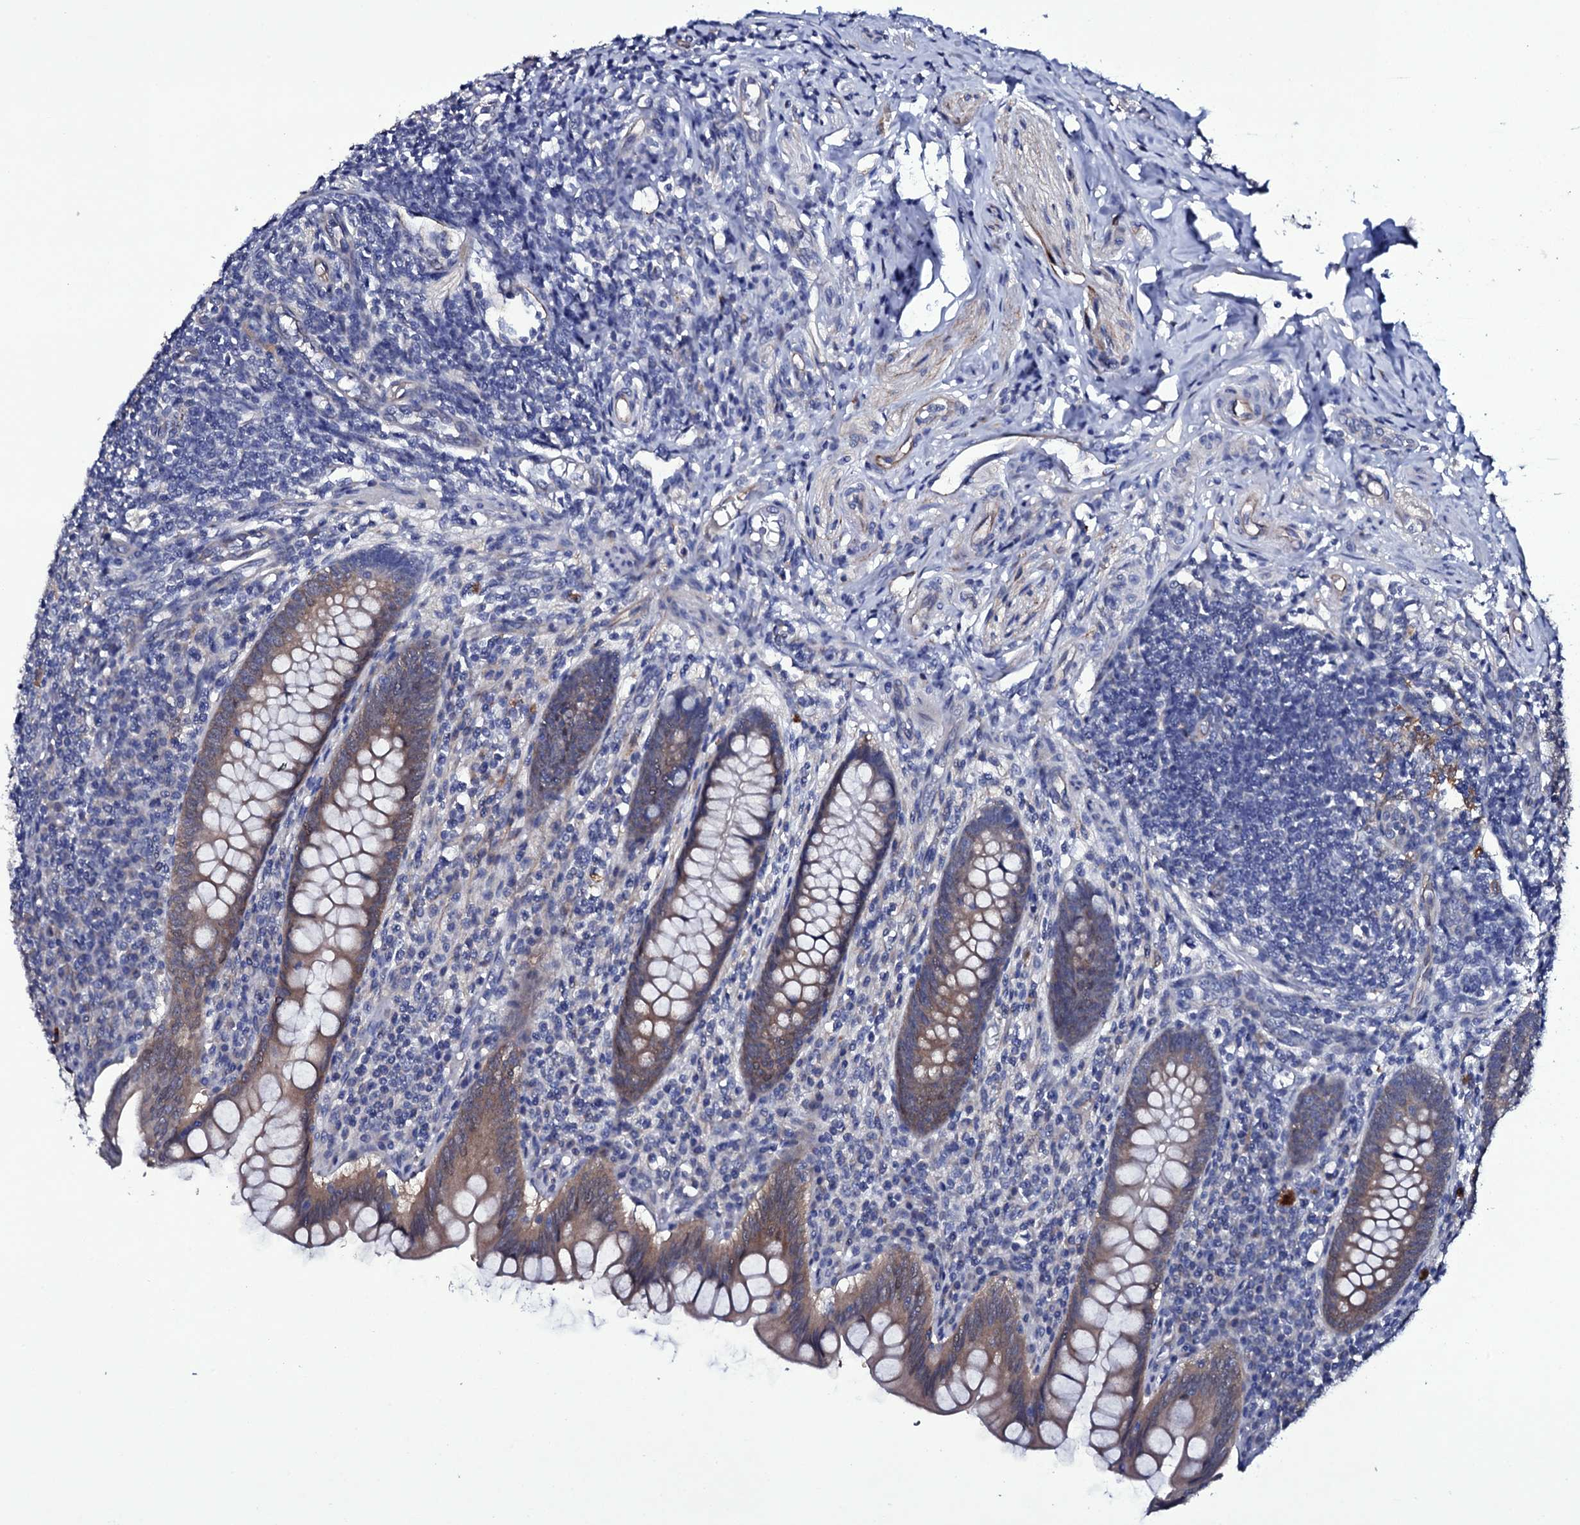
{"staining": {"intensity": "moderate", "quantity": ">75%", "location": "cytoplasmic/membranous"}, "tissue": "appendix", "cell_type": "Glandular cells", "image_type": "normal", "snomed": [{"axis": "morphology", "description": "Normal tissue, NOS"}, {"axis": "topography", "description": "Appendix"}], "caption": "Brown immunohistochemical staining in unremarkable appendix shows moderate cytoplasmic/membranous expression in about >75% of glandular cells. The staining is performed using DAB brown chromogen to label protein expression. The nuclei are counter-stained blue using hematoxylin.", "gene": "BCL2L14", "patient": {"sex": "female", "age": 33}}